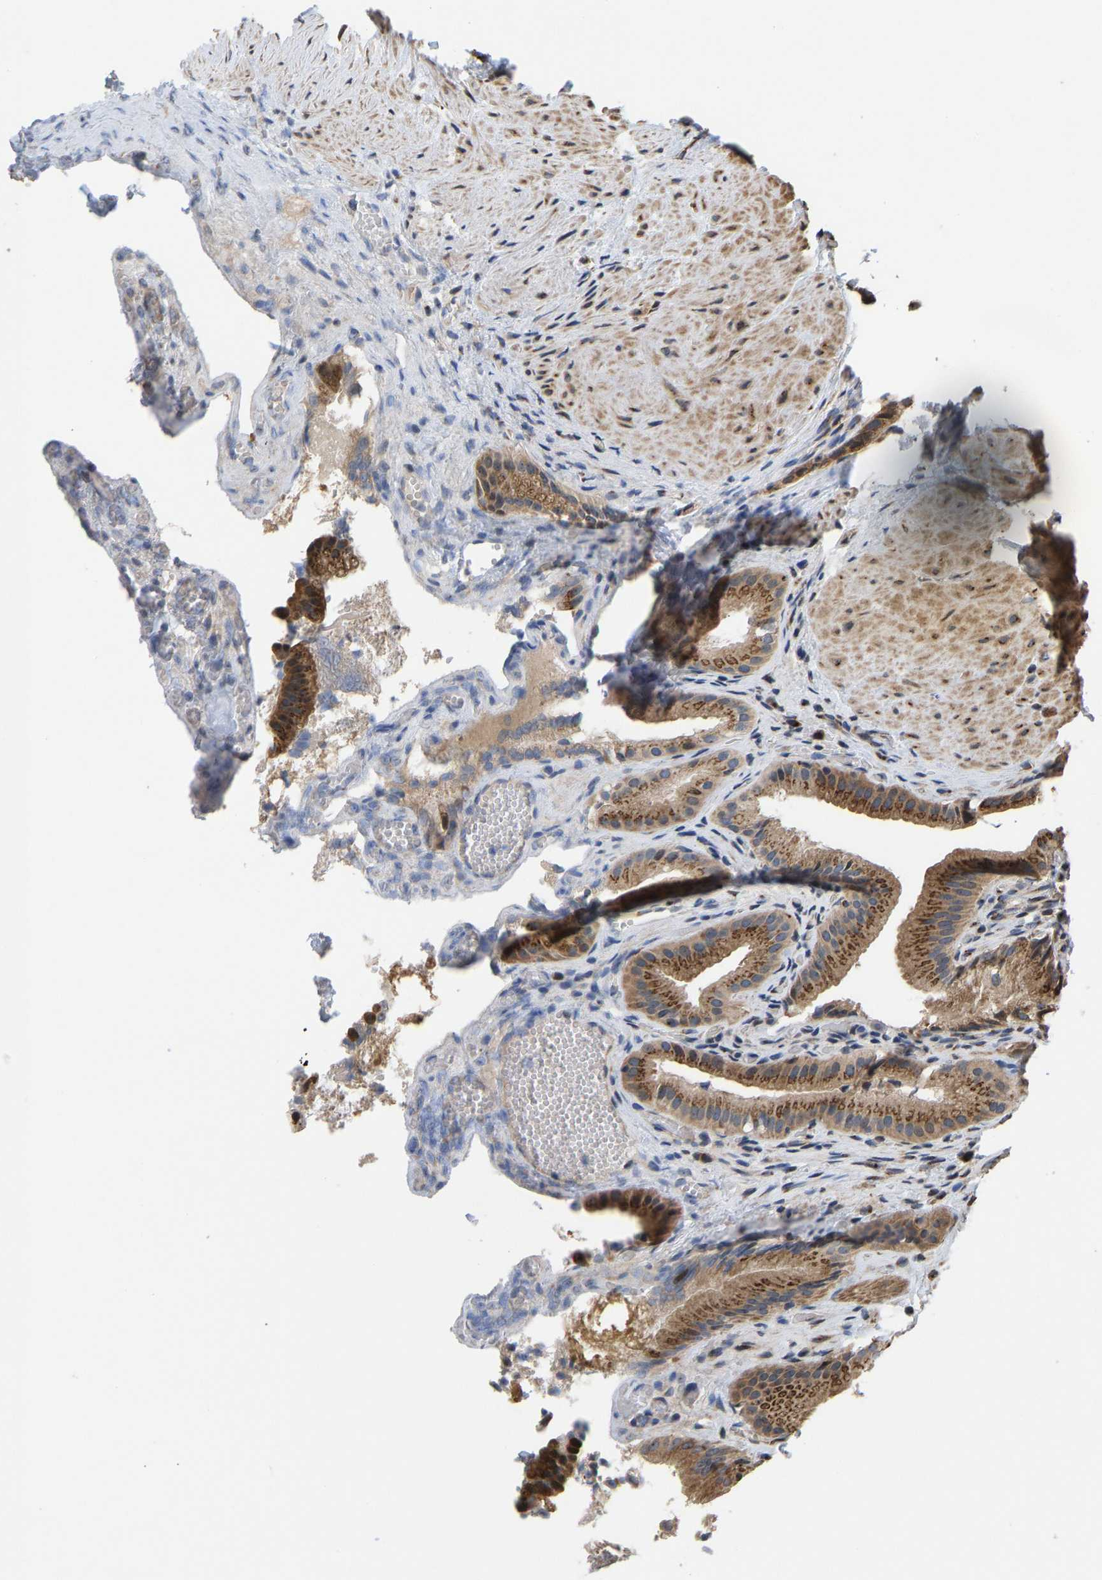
{"staining": {"intensity": "moderate", "quantity": ">75%", "location": "cytoplasmic/membranous"}, "tissue": "gallbladder", "cell_type": "Glandular cells", "image_type": "normal", "snomed": [{"axis": "morphology", "description": "Normal tissue, NOS"}, {"axis": "topography", "description": "Gallbladder"}], "caption": "A micrograph showing moderate cytoplasmic/membranous expression in about >75% of glandular cells in normal gallbladder, as visualized by brown immunohistochemical staining.", "gene": "YIPF4", "patient": {"sex": "male", "age": 49}}